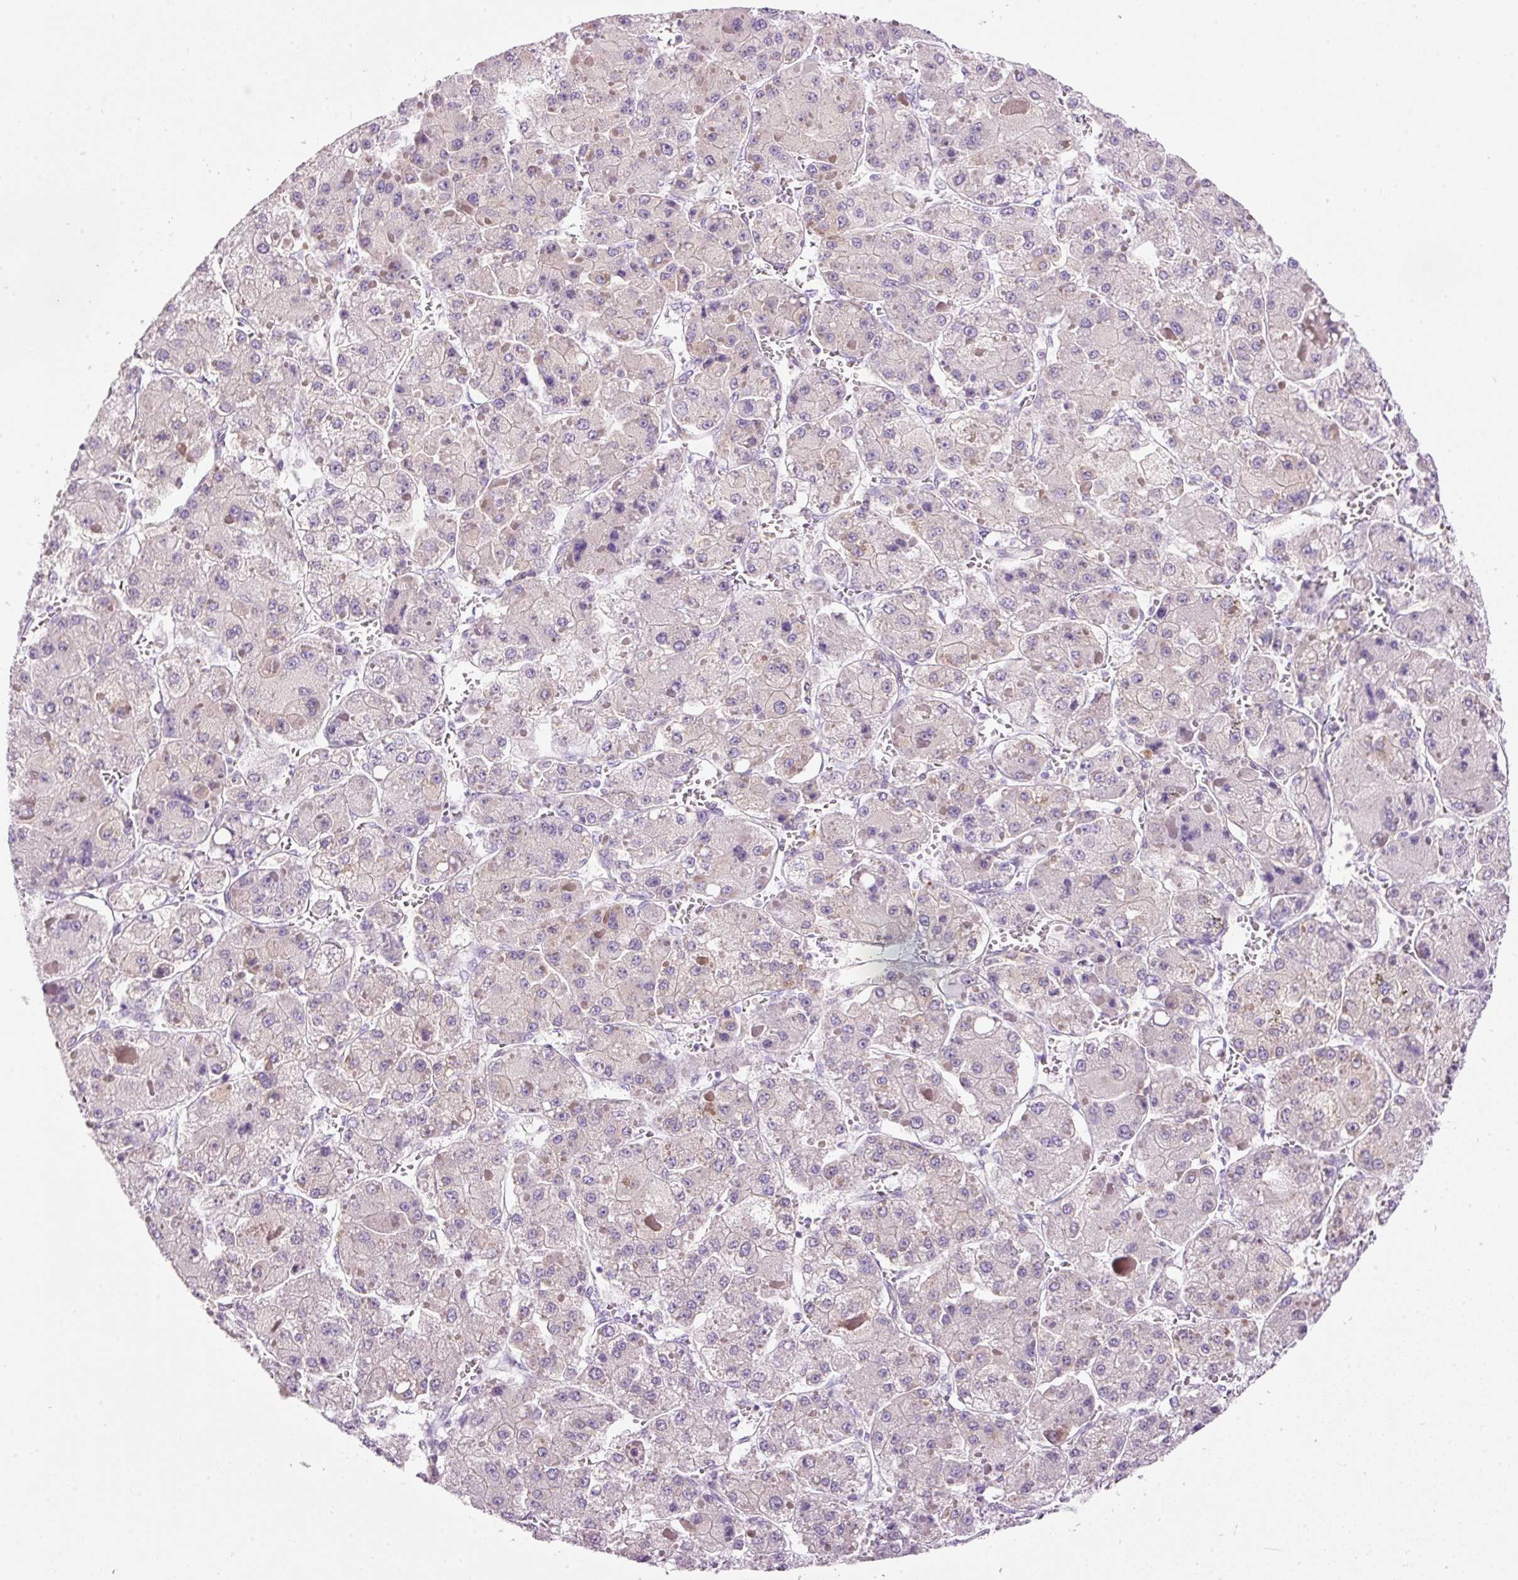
{"staining": {"intensity": "negative", "quantity": "none", "location": "none"}, "tissue": "liver cancer", "cell_type": "Tumor cells", "image_type": "cancer", "snomed": [{"axis": "morphology", "description": "Carcinoma, Hepatocellular, NOS"}, {"axis": "topography", "description": "Liver"}], "caption": "An immunohistochemistry (IHC) image of liver cancer is shown. There is no staining in tumor cells of liver cancer.", "gene": "SRC", "patient": {"sex": "female", "age": 73}}